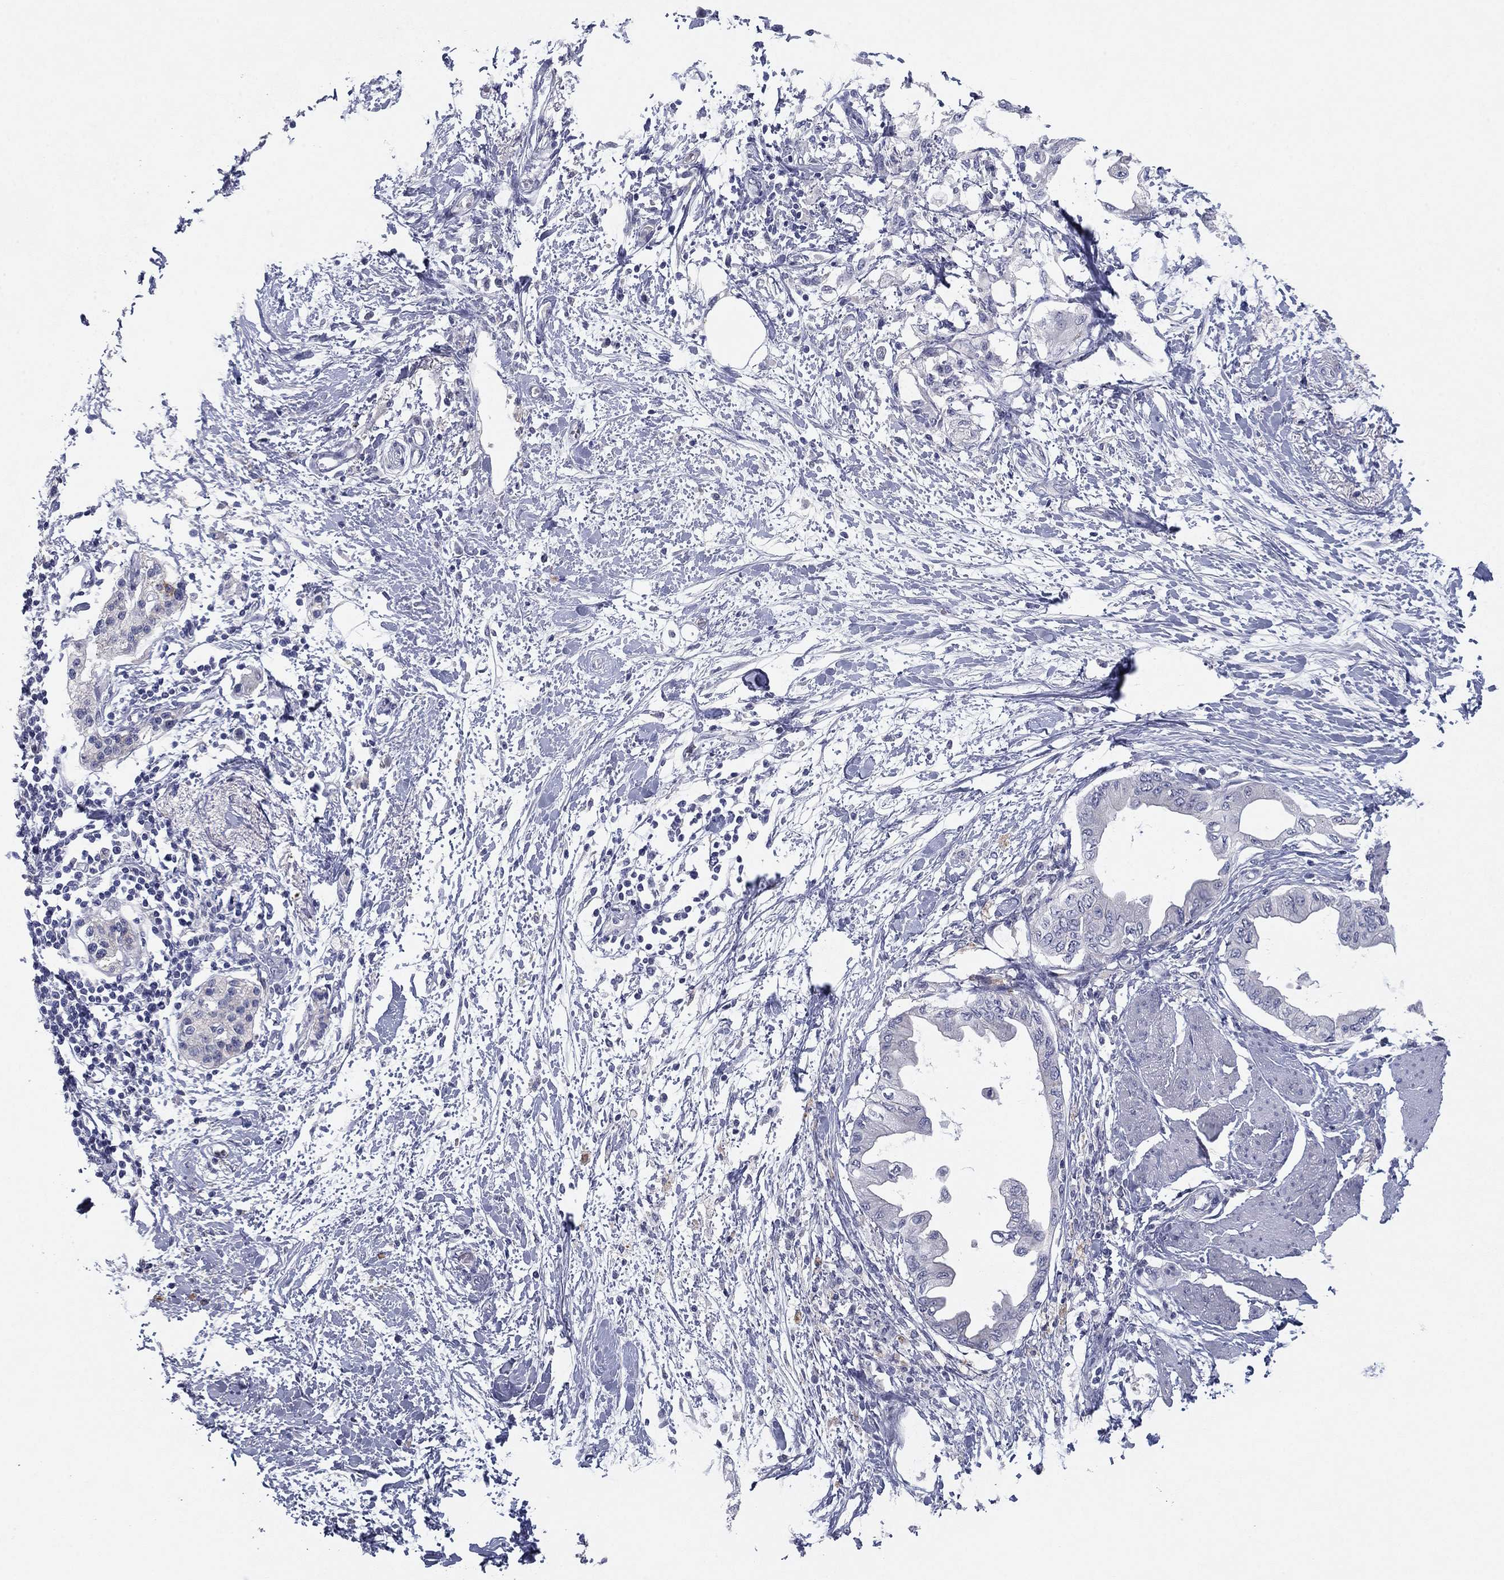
{"staining": {"intensity": "negative", "quantity": "none", "location": "none"}, "tissue": "pancreatic cancer", "cell_type": "Tumor cells", "image_type": "cancer", "snomed": [{"axis": "morphology", "description": "Normal tissue, NOS"}, {"axis": "morphology", "description": "Adenocarcinoma, NOS"}, {"axis": "topography", "description": "Pancreas"}, {"axis": "topography", "description": "Duodenum"}], "caption": "An IHC histopathology image of adenocarcinoma (pancreatic) is shown. There is no staining in tumor cells of adenocarcinoma (pancreatic).", "gene": "CNTNAP4", "patient": {"sex": "female", "age": 60}}